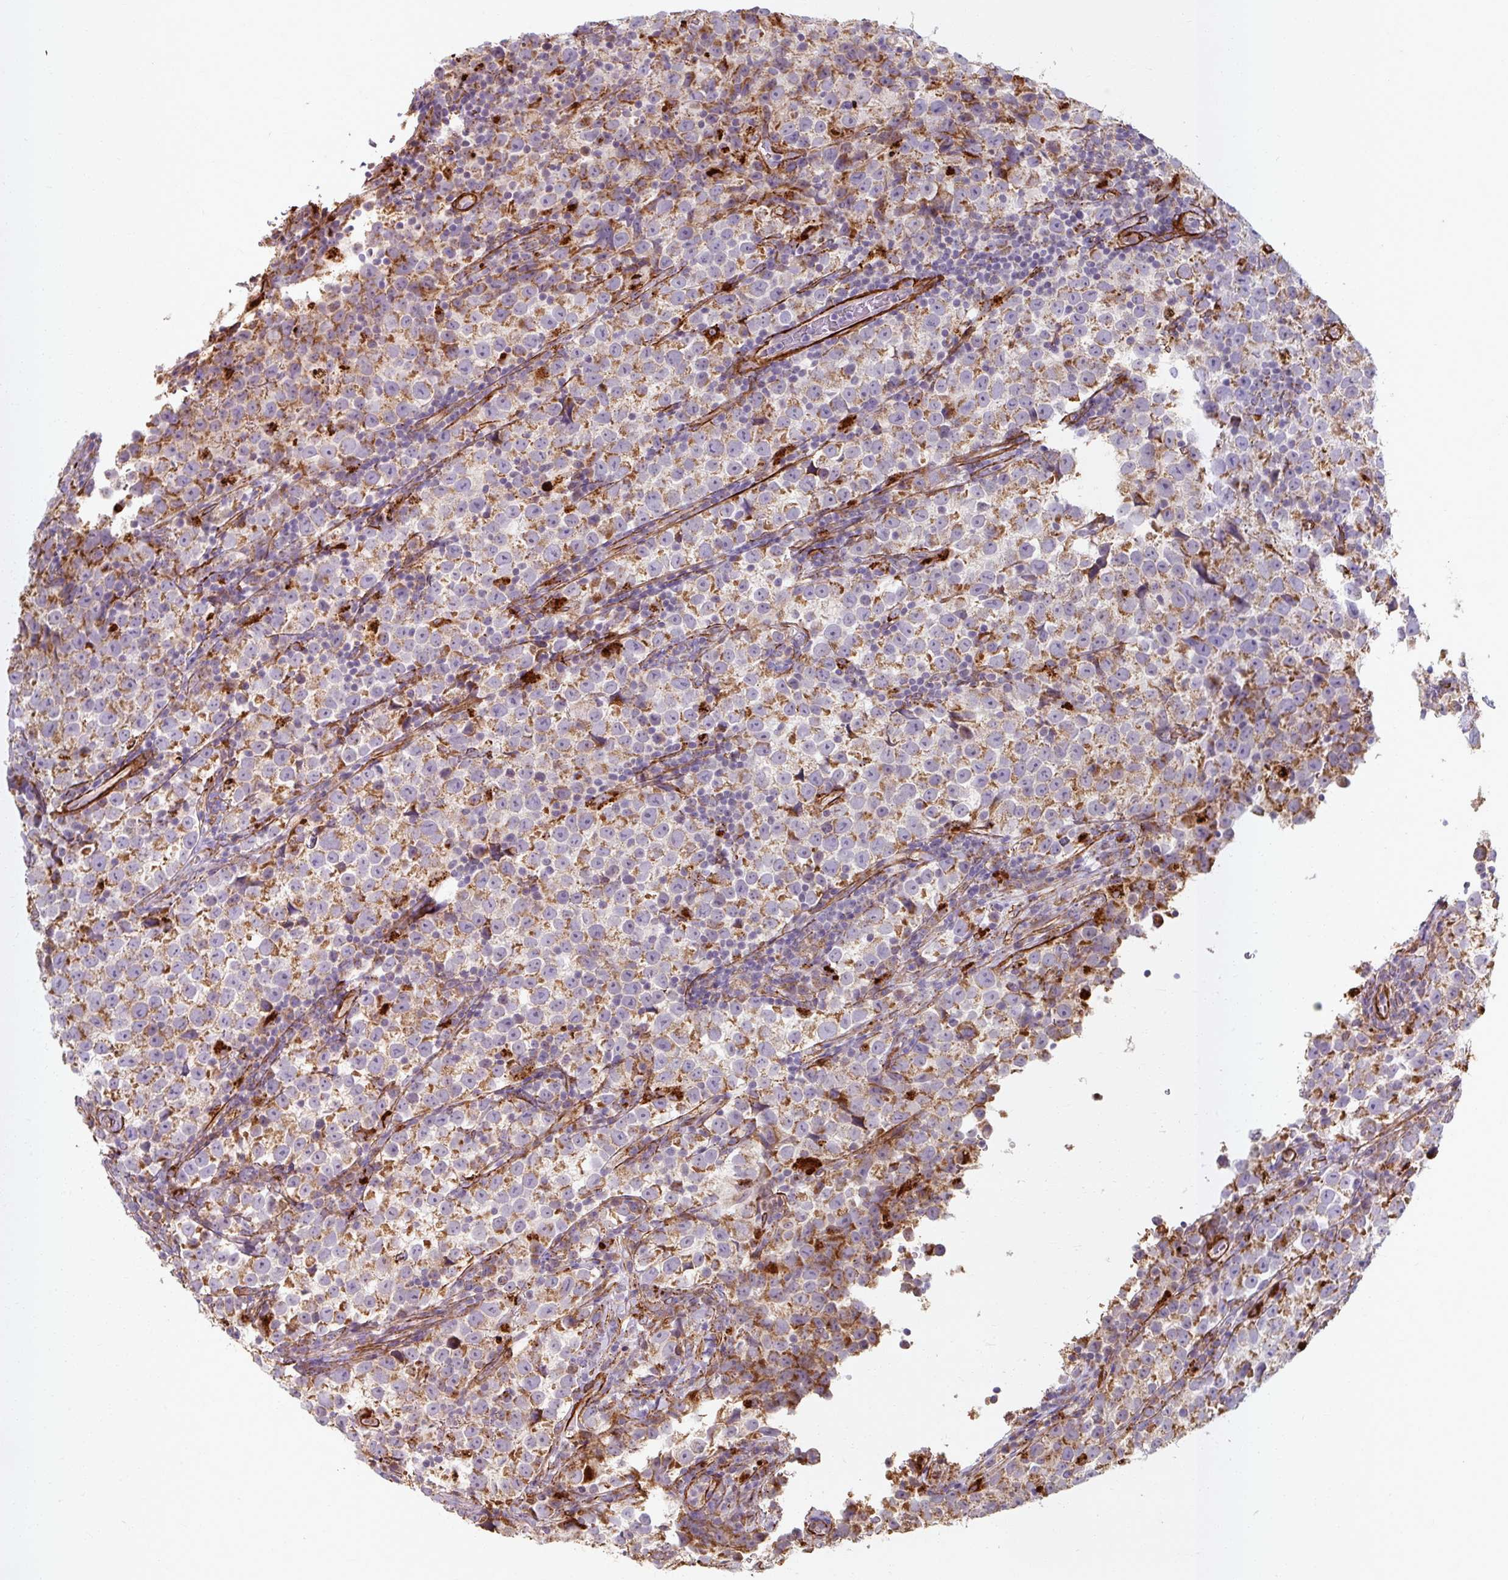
{"staining": {"intensity": "moderate", "quantity": "25%-75%", "location": "cytoplasmic/membranous"}, "tissue": "testis cancer", "cell_type": "Tumor cells", "image_type": "cancer", "snomed": [{"axis": "morphology", "description": "Normal tissue, NOS"}, {"axis": "morphology", "description": "Seminoma, NOS"}, {"axis": "topography", "description": "Testis"}], "caption": "The immunohistochemical stain highlights moderate cytoplasmic/membranous positivity in tumor cells of testis cancer (seminoma) tissue.", "gene": "MRPS5", "patient": {"sex": "male", "age": 43}}